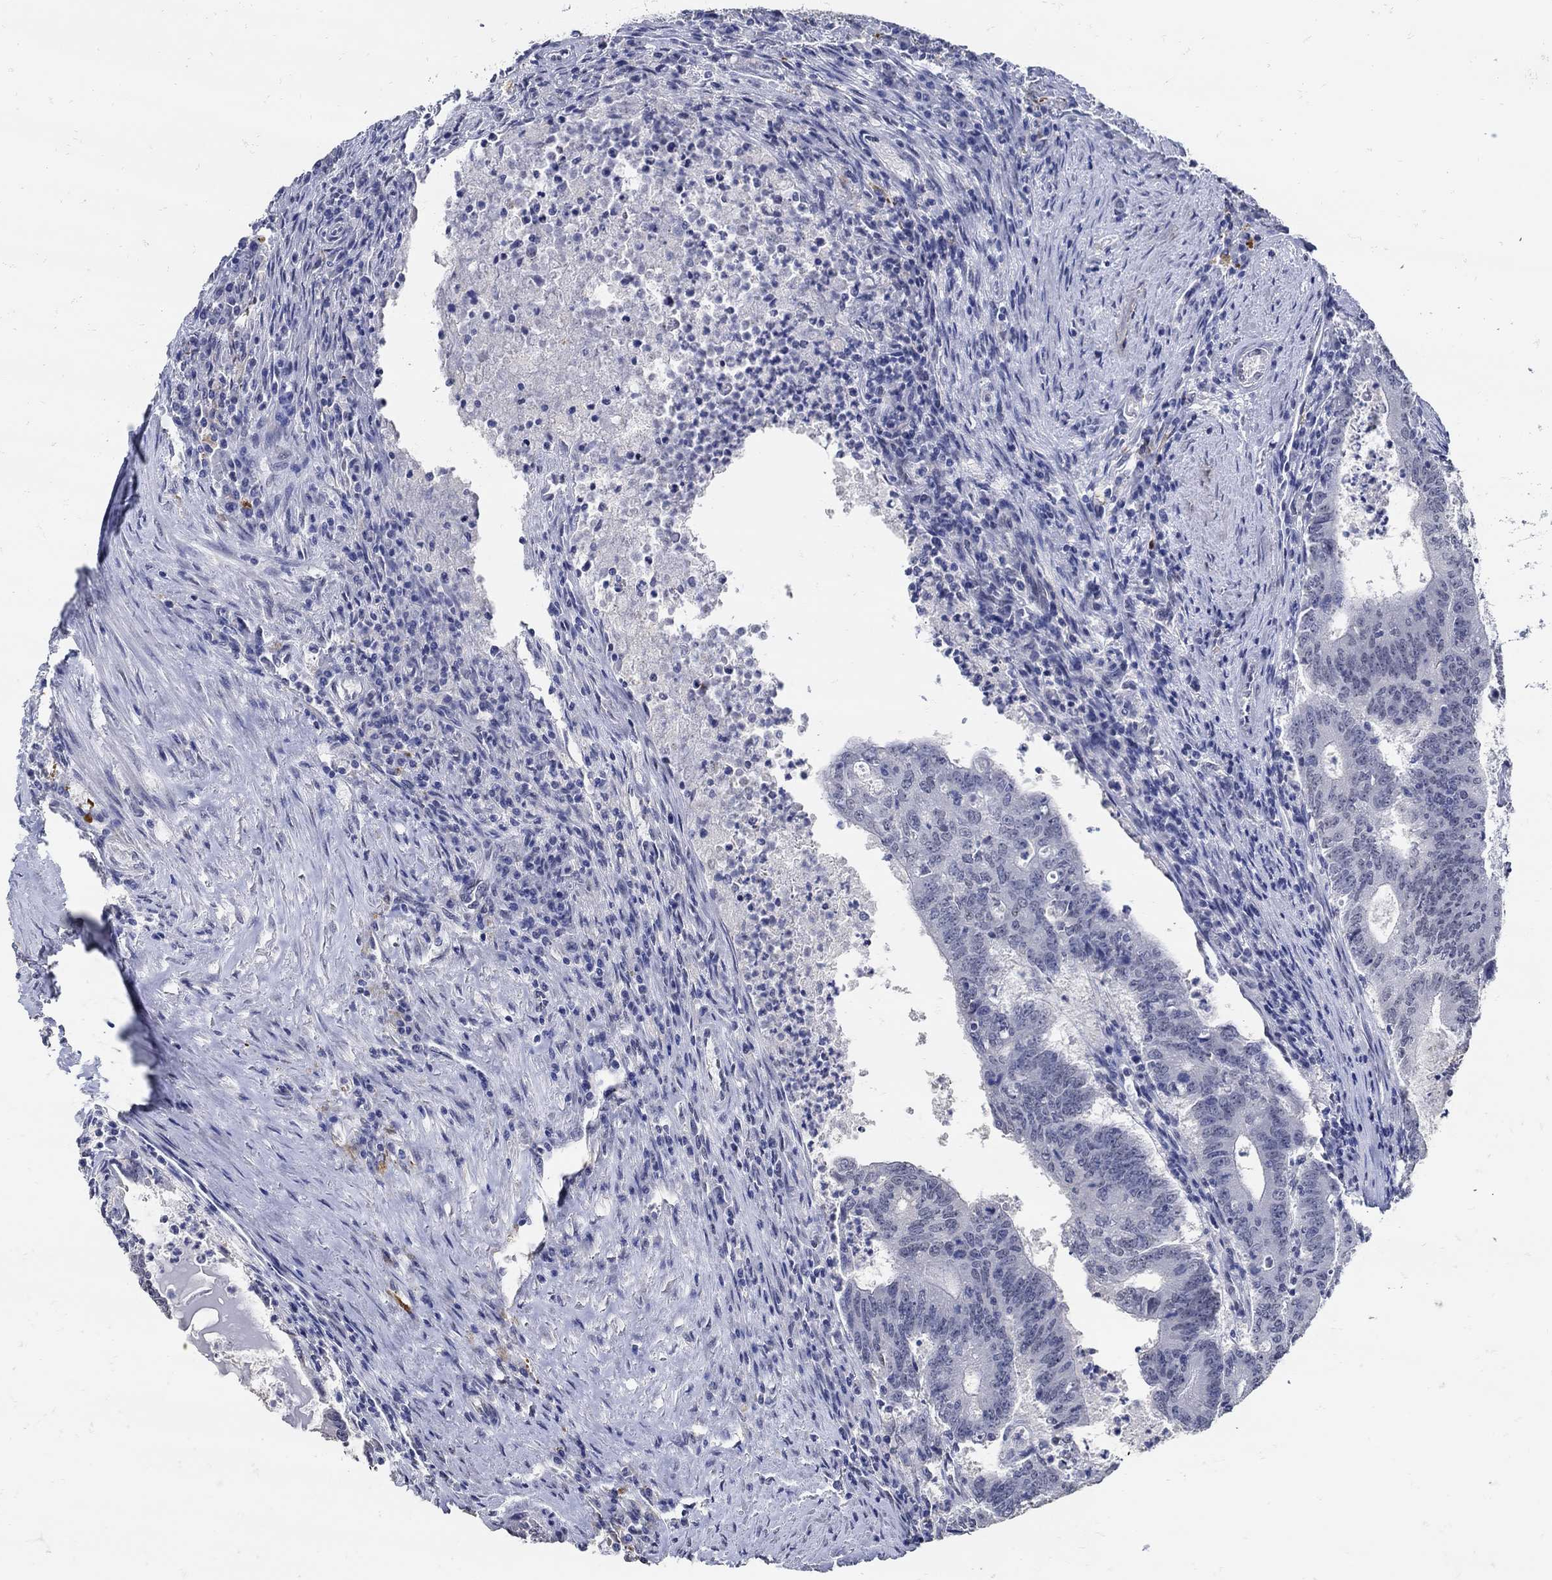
{"staining": {"intensity": "negative", "quantity": "none", "location": "none"}, "tissue": "colorectal cancer", "cell_type": "Tumor cells", "image_type": "cancer", "snomed": [{"axis": "morphology", "description": "Adenocarcinoma, NOS"}, {"axis": "topography", "description": "Colon"}], "caption": "This is a histopathology image of IHC staining of colorectal cancer, which shows no staining in tumor cells. (DAB immunohistochemistry (IHC) visualized using brightfield microscopy, high magnification).", "gene": "KCNN3", "patient": {"sex": "female", "age": 70}}